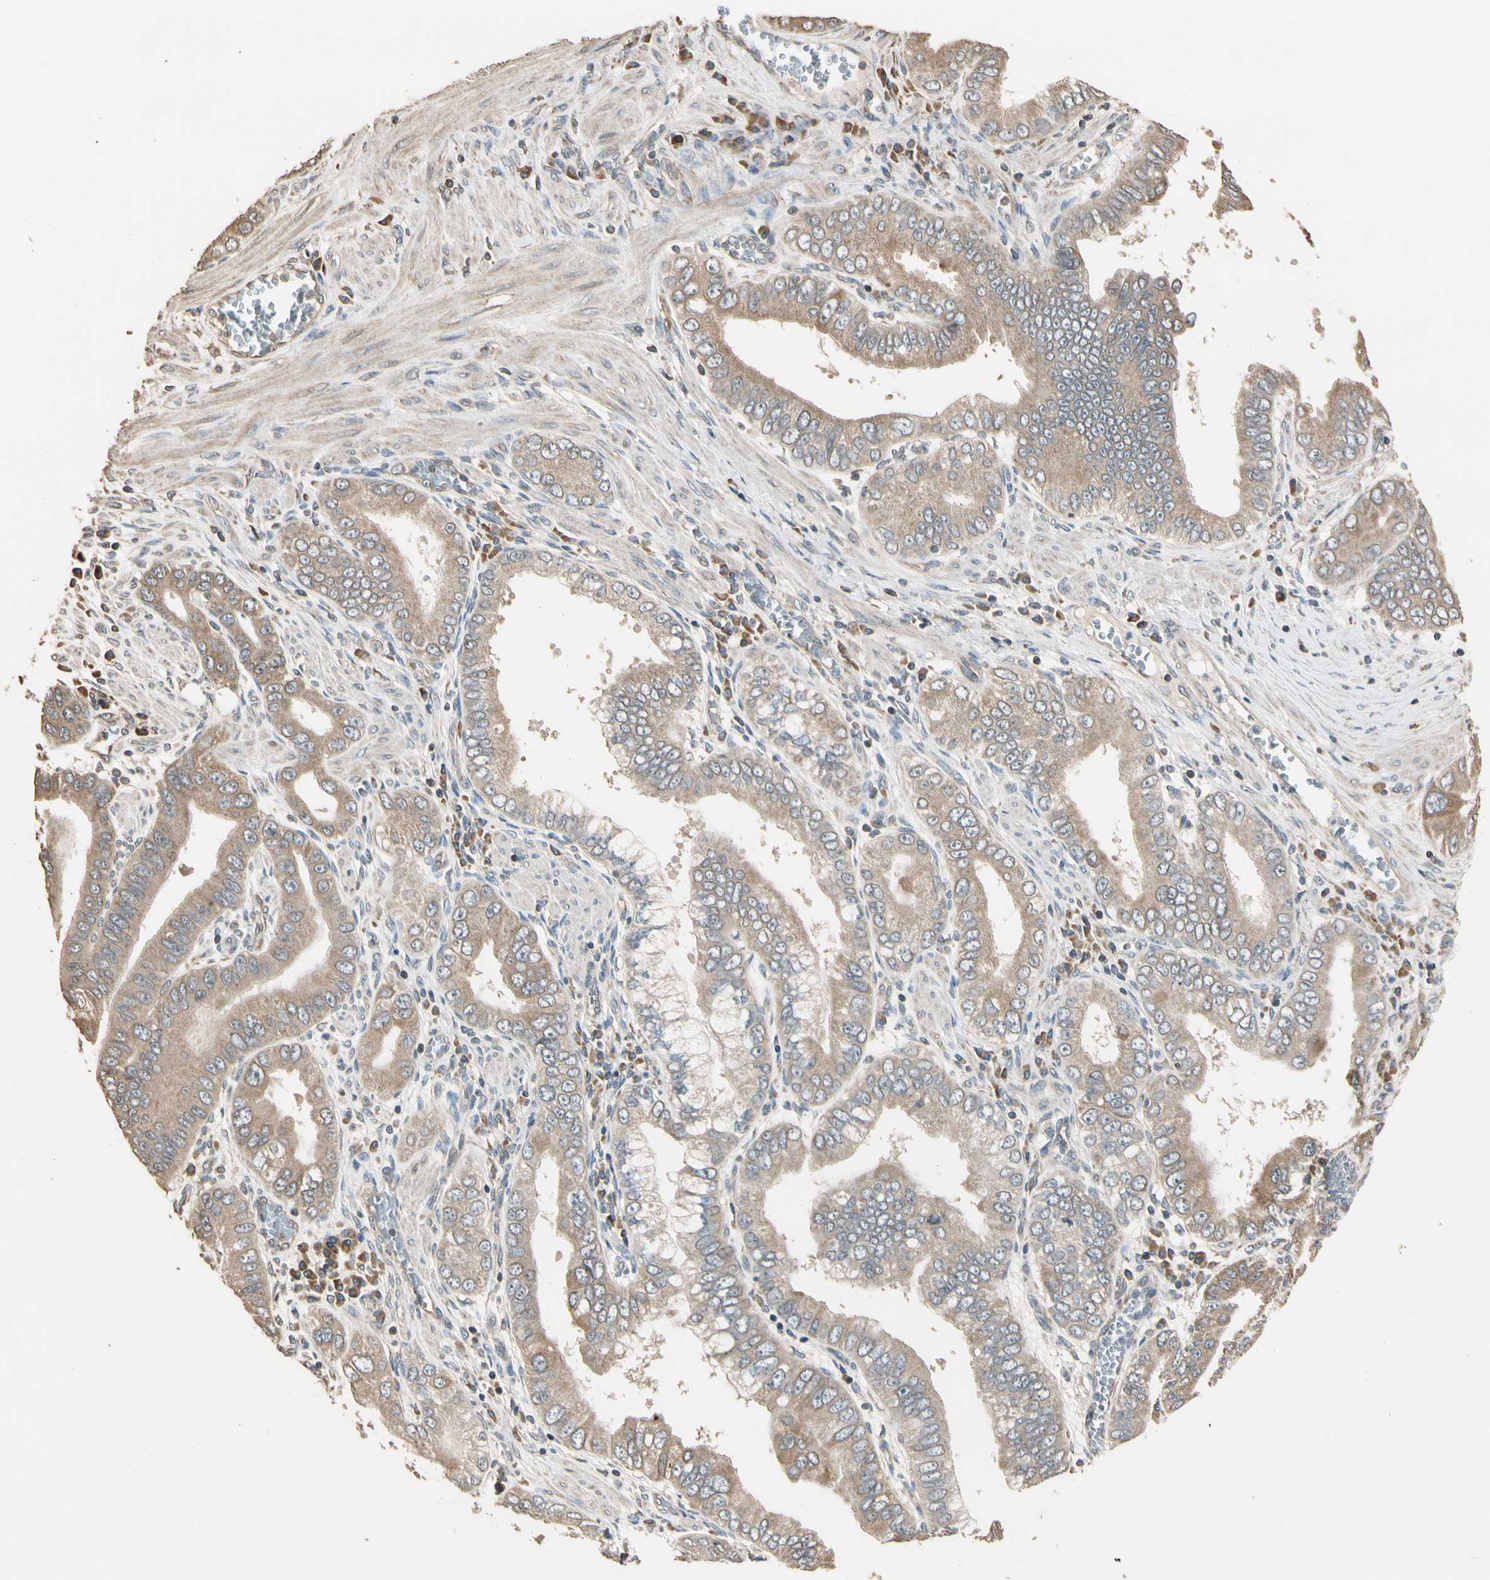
{"staining": {"intensity": "moderate", "quantity": ">75%", "location": "cytoplasmic/membranous"}, "tissue": "pancreatic cancer", "cell_type": "Tumor cells", "image_type": "cancer", "snomed": [{"axis": "morphology", "description": "Normal tissue, NOS"}, {"axis": "topography", "description": "Lymph node"}], "caption": "Human pancreatic cancer stained with a protein marker shows moderate staining in tumor cells.", "gene": "STX18", "patient": {"sex": "male", "age": 50}}